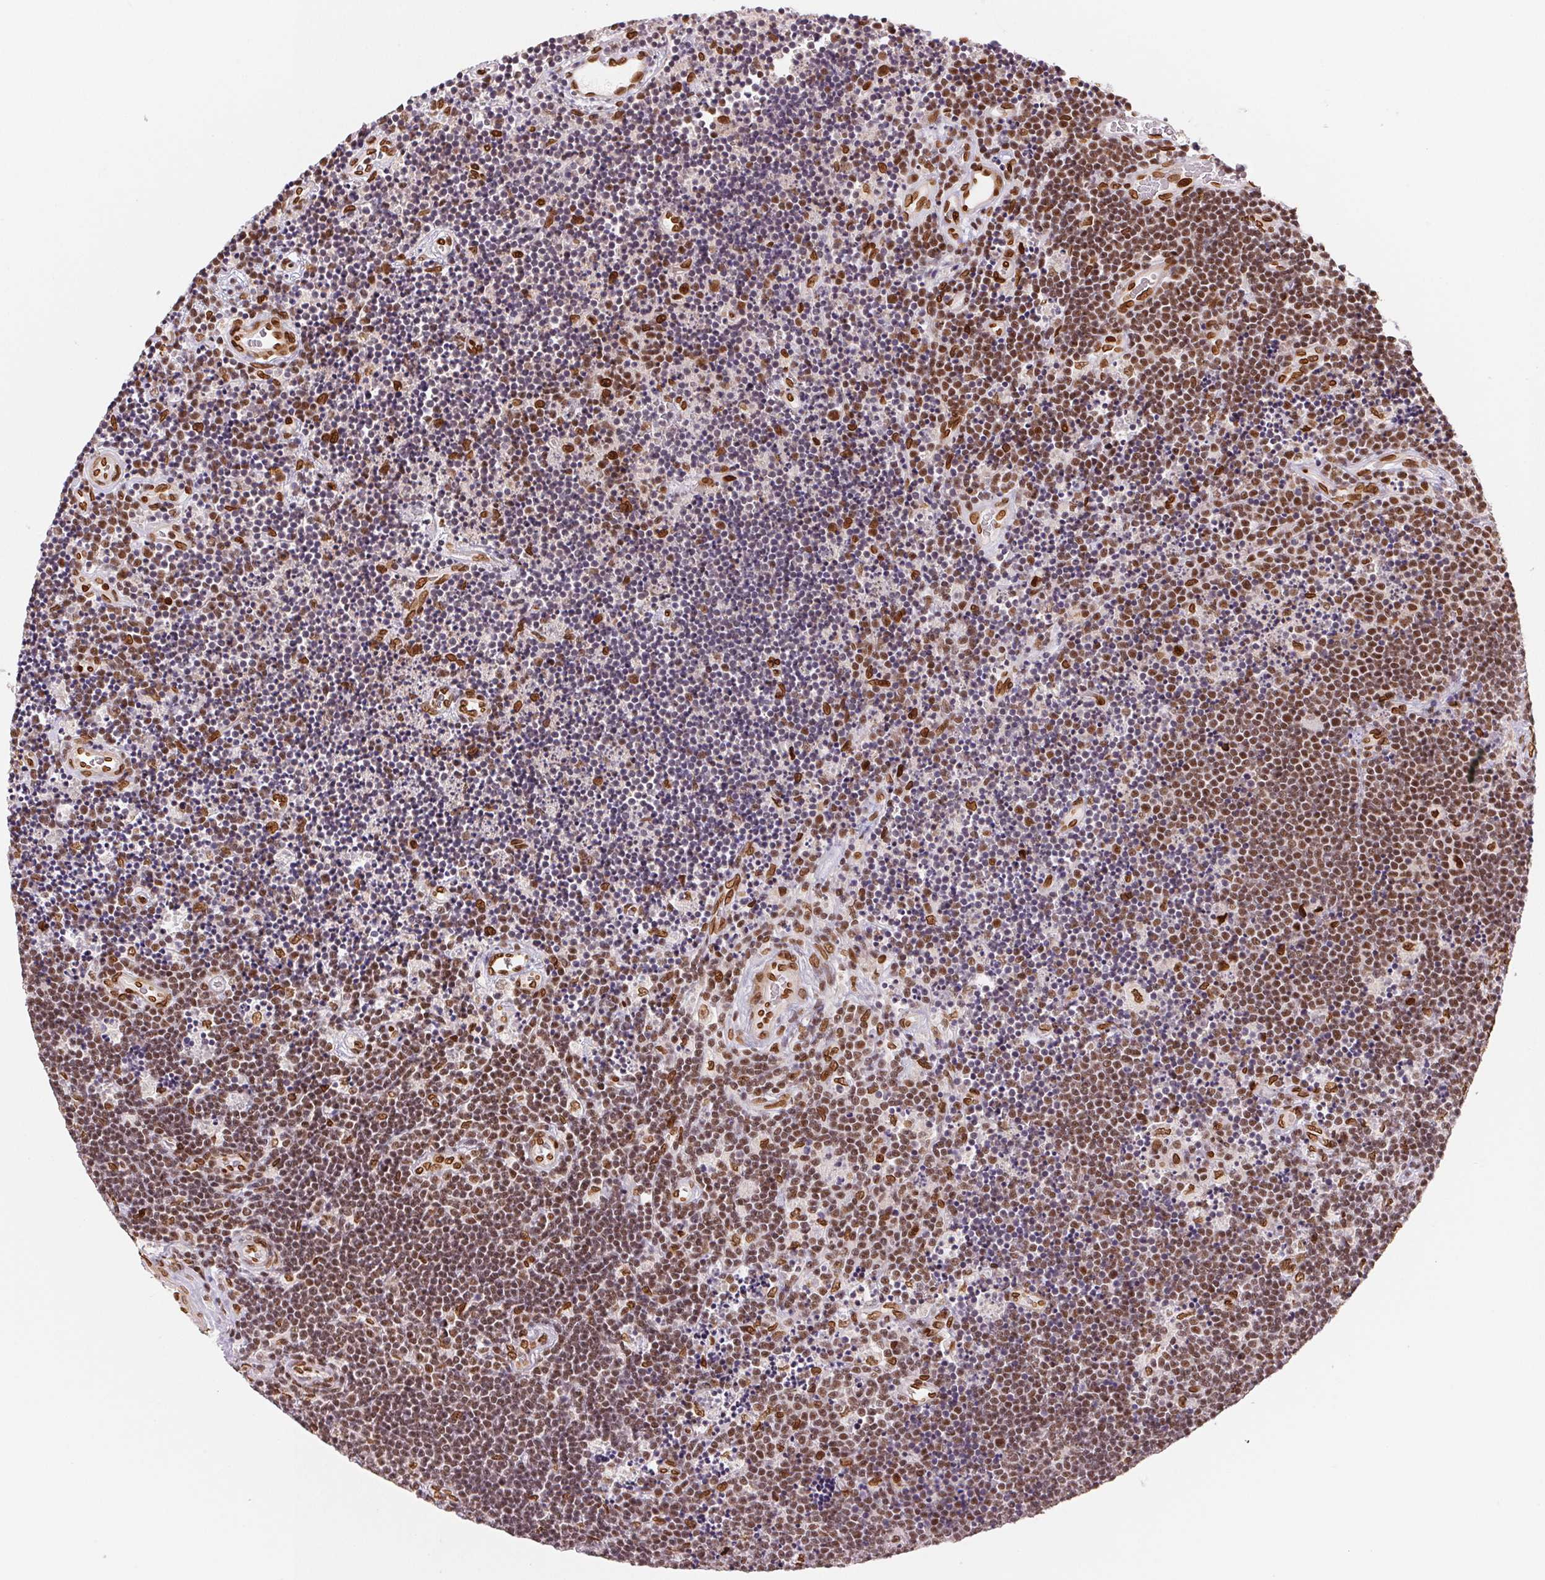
{"staining": {"intensity": "moderate", "quantity": "25%-75%", "location": "nuclear"}, "tissue": "lymphoma", "cell_type": "Tumor cells", "image_type": "cancer", "snomed": [{"axis": "morphology", "description": "Malignant lymphoma, non-Hodgkin's type, Low grade"}, {"axis": "topography", "description": "Brain"}], "caption": "A high-resolution image shows immunohistochemistry staining of malignant lymphoma, non-Hodgkin's type (low-grade), which demonstrates moderate nuclear staining in approximately 25%-75% of tumor cells.", "gene": "SAP30BP", "patient": {"sex": "female", "age": 66}}